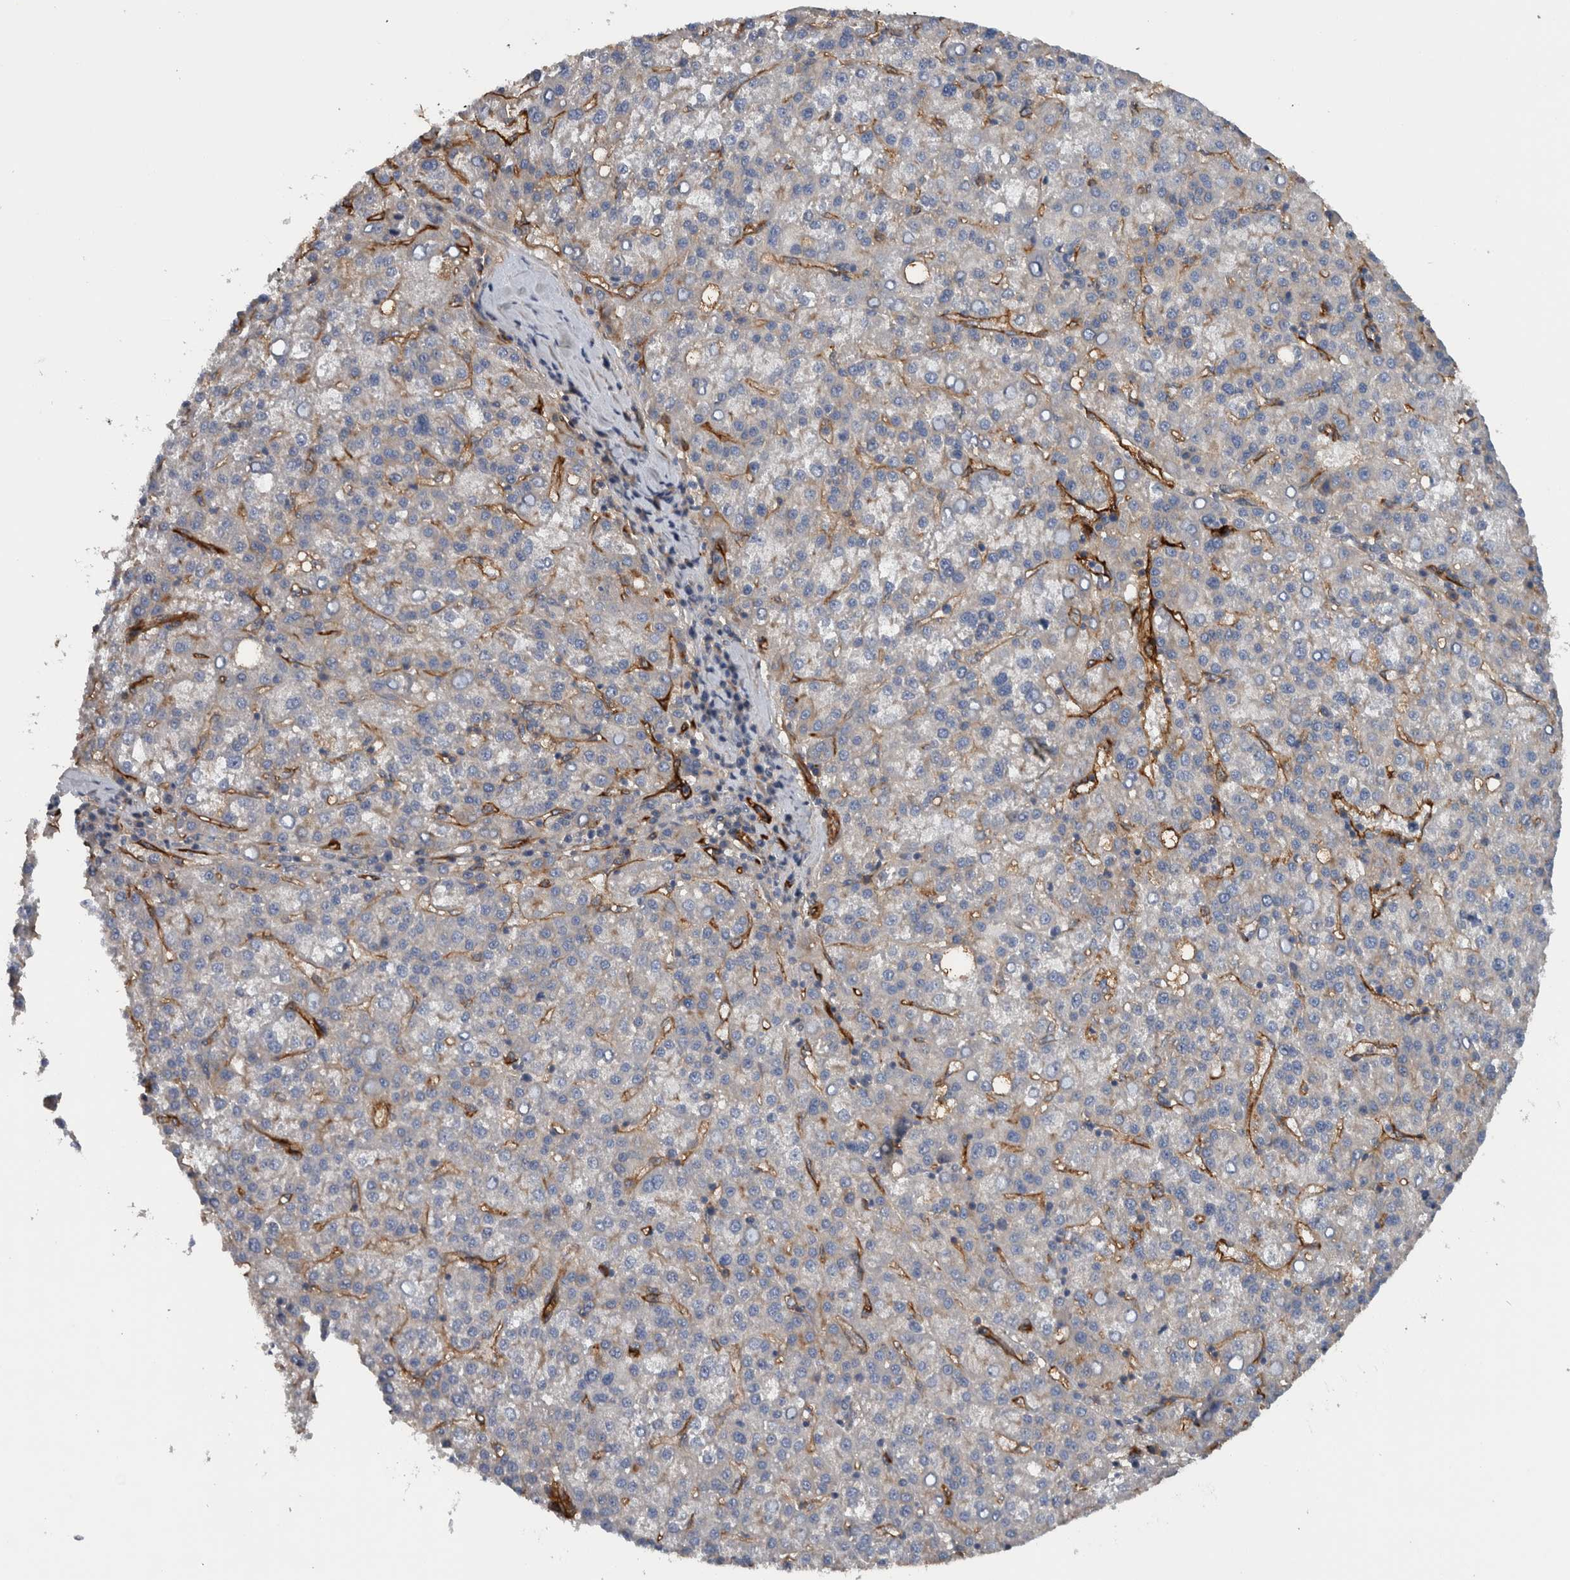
{"staining": {"intensity": "negative", "quantity": "none", "location": "none"}, "tissue": "liver cancer", "cell_type": "Tumor cells", "image_type": "cancer", "snomed": [{"axis": "morphology", "description": "Carcinoma, Hepatocellular, NOS"}, {"axis": "topography", "description": "Liver"}], "caption": "This is a image of IHC staining of hepatocellular carcinoma (liver), which shows no positivity in tumor cells.", "gene": "CD59", "patient": {"sex": "female", "age": 58}}